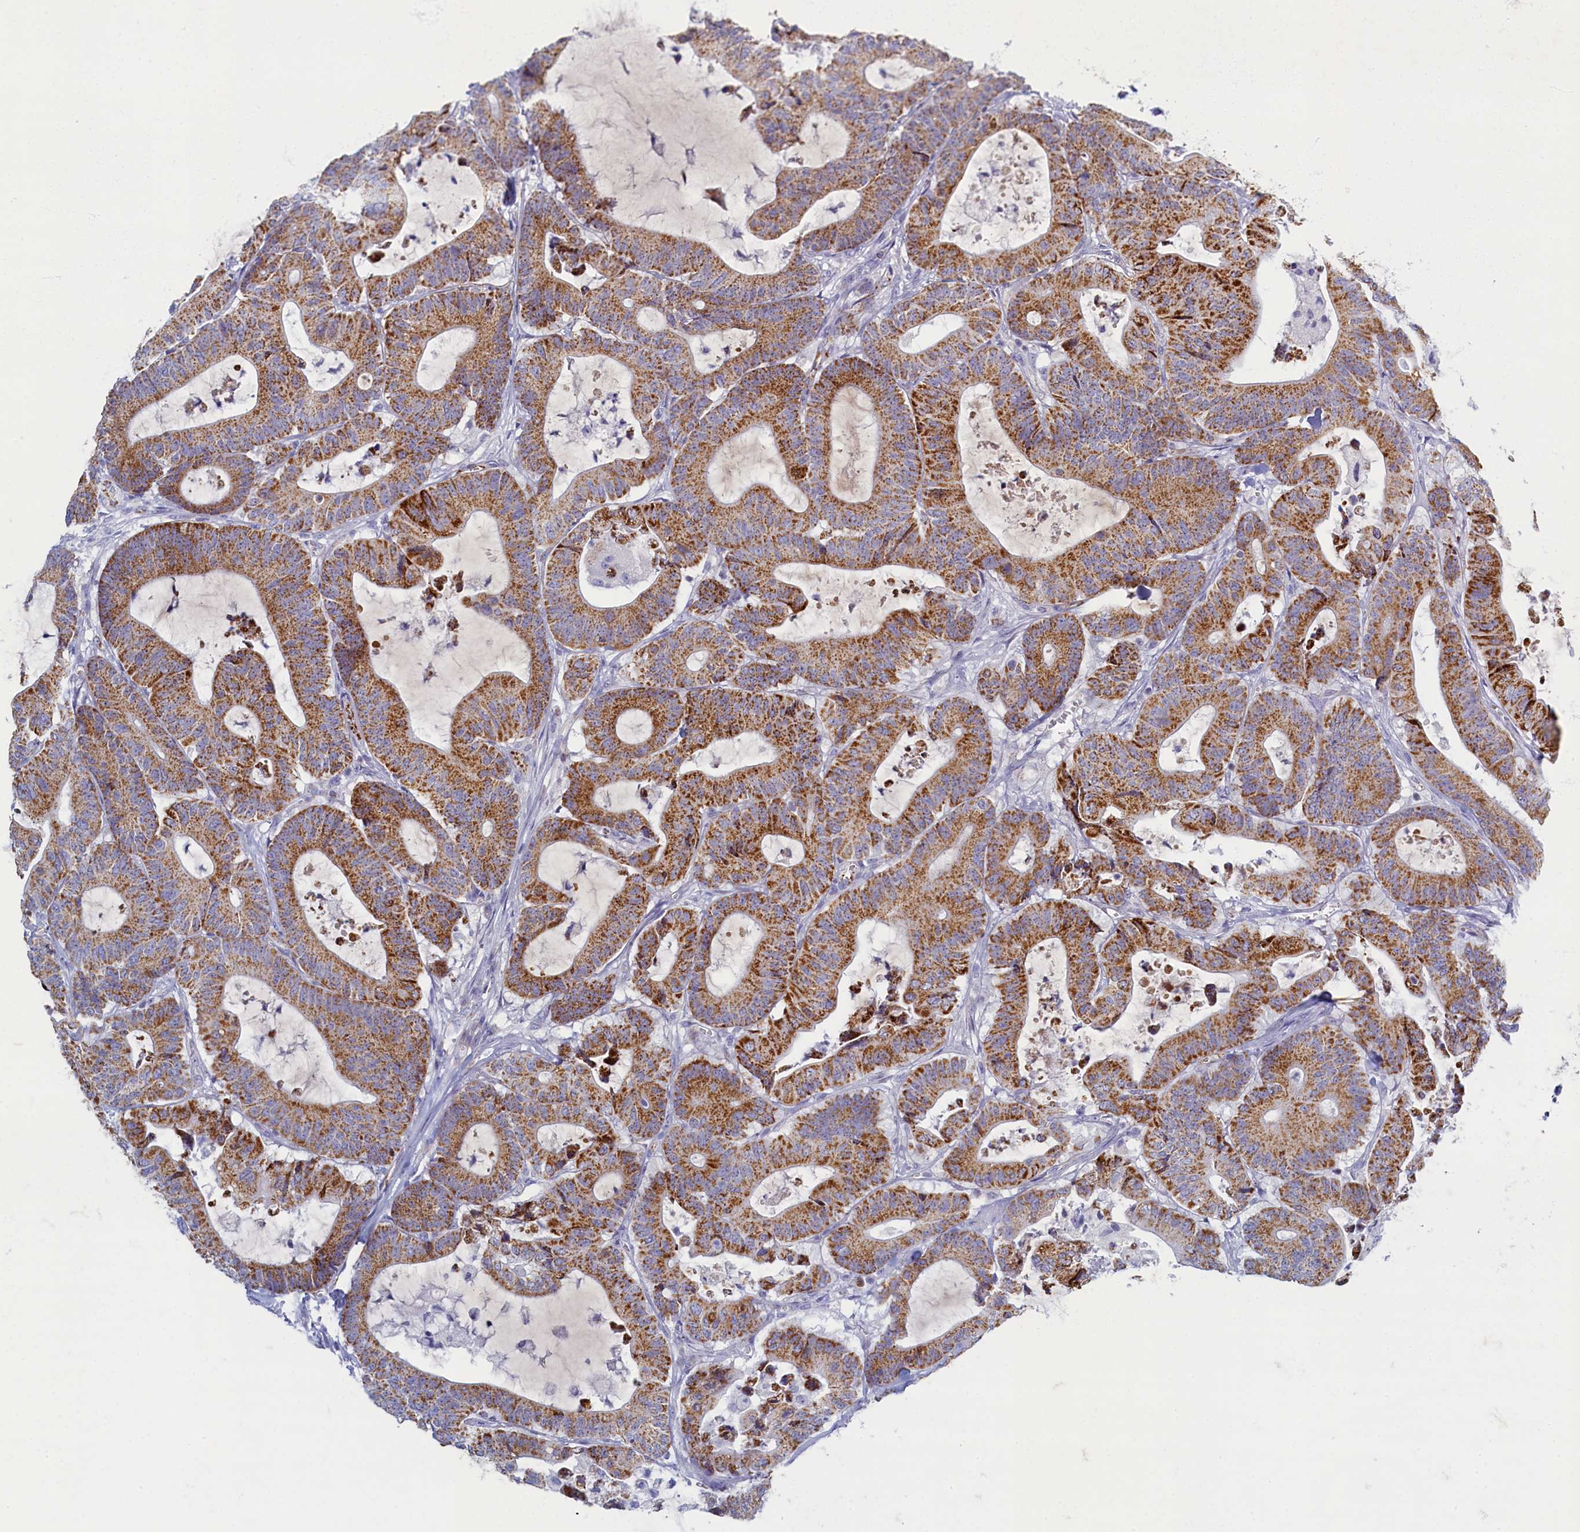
{"staining": {"intensity": "moderate", "quantity": ">75%", "location": "cytoplasmic/membranous"}, "tissue": "colorectal cancer", "cell_type": "Tumor cells", "image_type": "cancer", "snomed": [{"axis": "morphology", "description": "Adenocarcinoma, NOS"}, {"axis": "topography", "description": "Colon"}], "caption": "Protein staining of colorectal cancer (adenocarcinoma) tissue displays moderate cytoplasmic/membranous expression in approximately >75% of tumor cells.", "gene": "OCIAD2", "patient": {"sex": "female", "age": 84}}